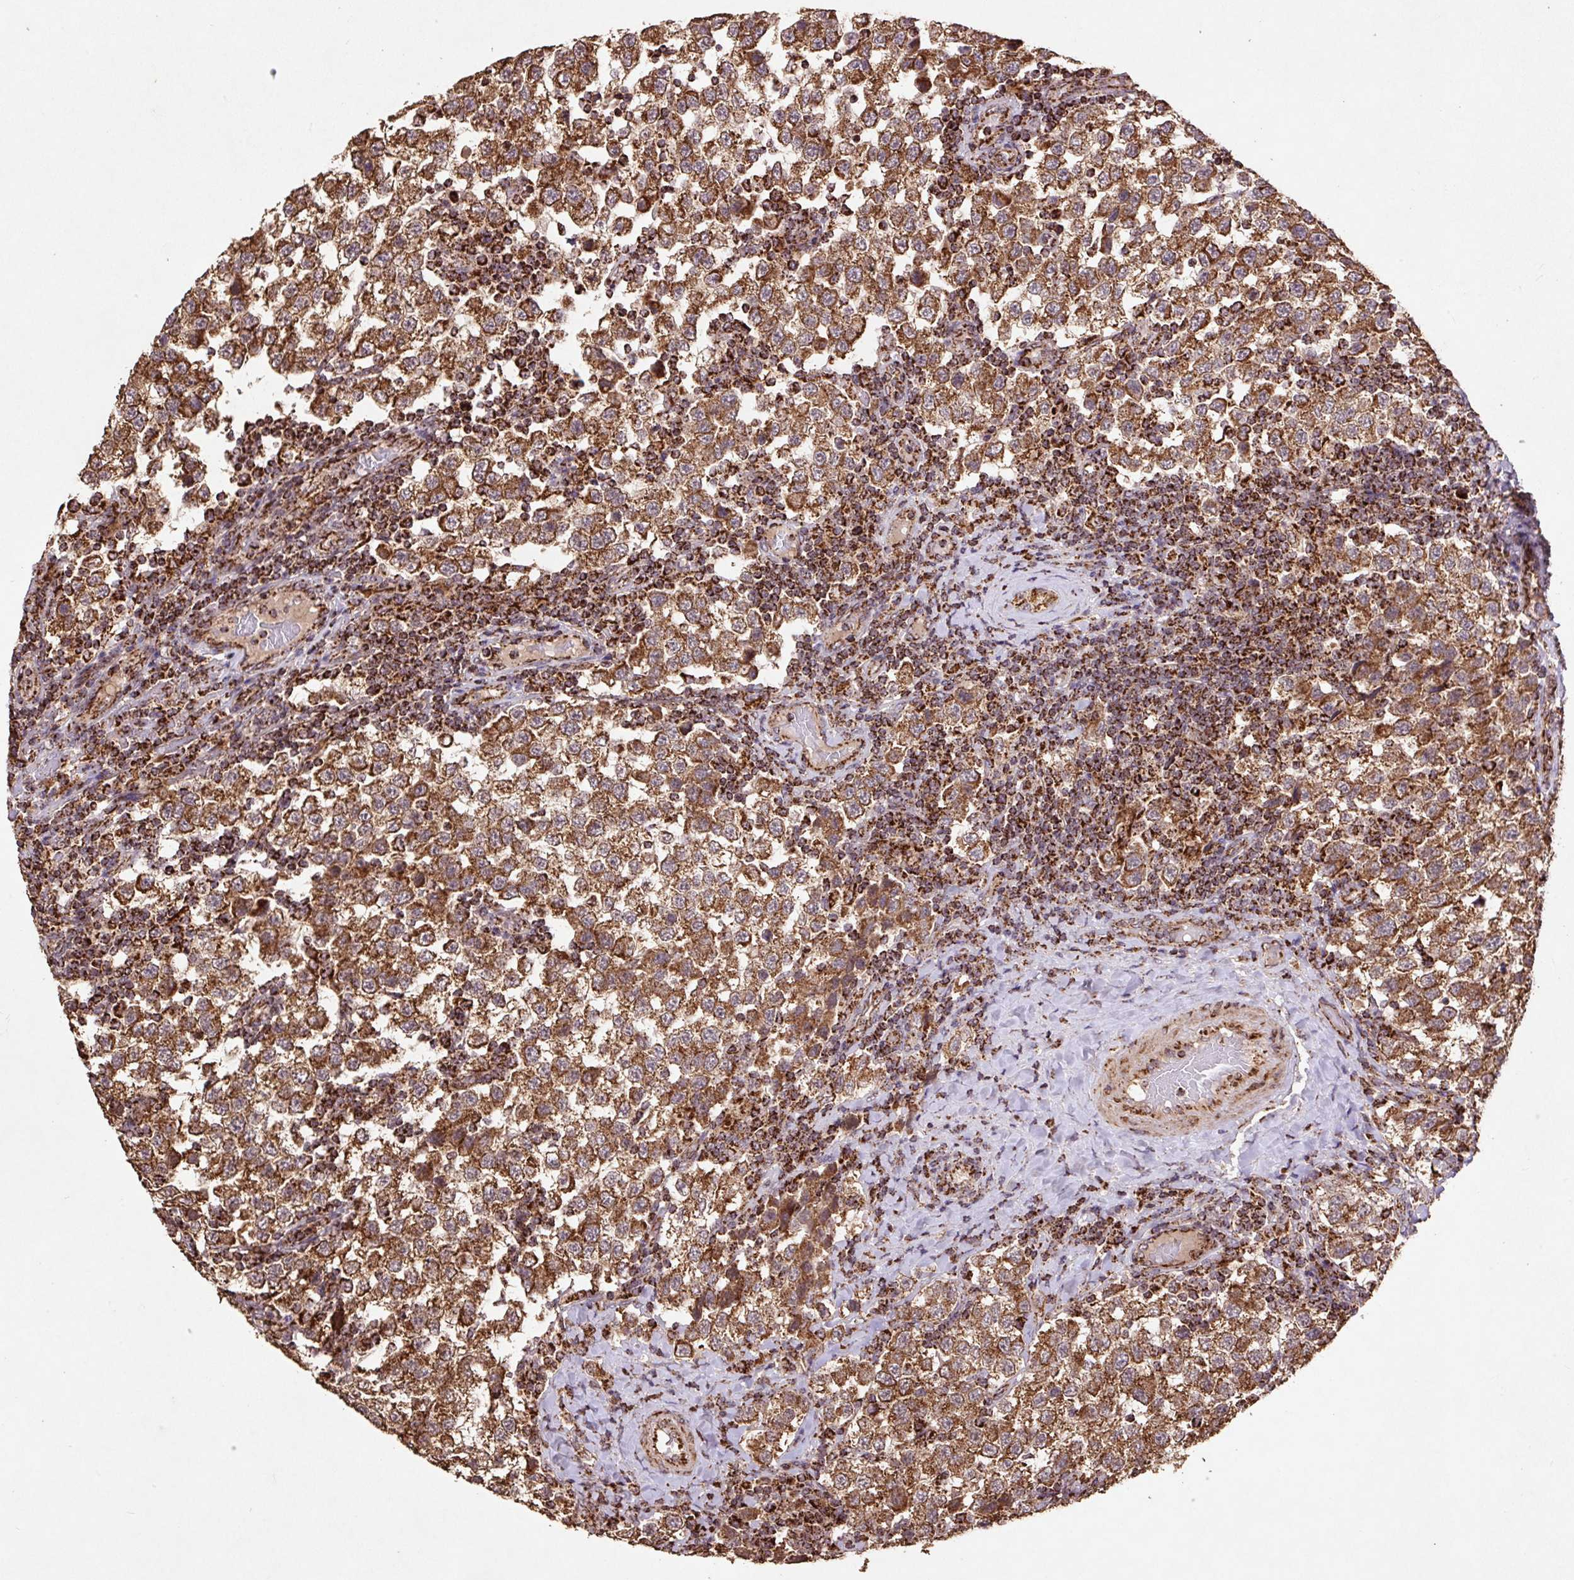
{"staining": {"intensity": "moderate", "quantity": ">75%", "location": "cytoplasmic/membranous"}, "tissue": "testis cancer", "cell_type": "Tumor cells", "image_type": "cancer", "snomed": [{"axis": "morphology", "description": "Seminoma, NOS"}, {"axis": "topography", "description": "Testis"}], "caption": "A high-resolution photomicrograph shows immunohistochemistry (IHC) staining of seminoma (testis), which exhibits moderate cytoplasmic/membranous expression in about >75% of tumor cells.", "gene": "ATP5F1A", "patient": {"sex": "male", "age": 34}}